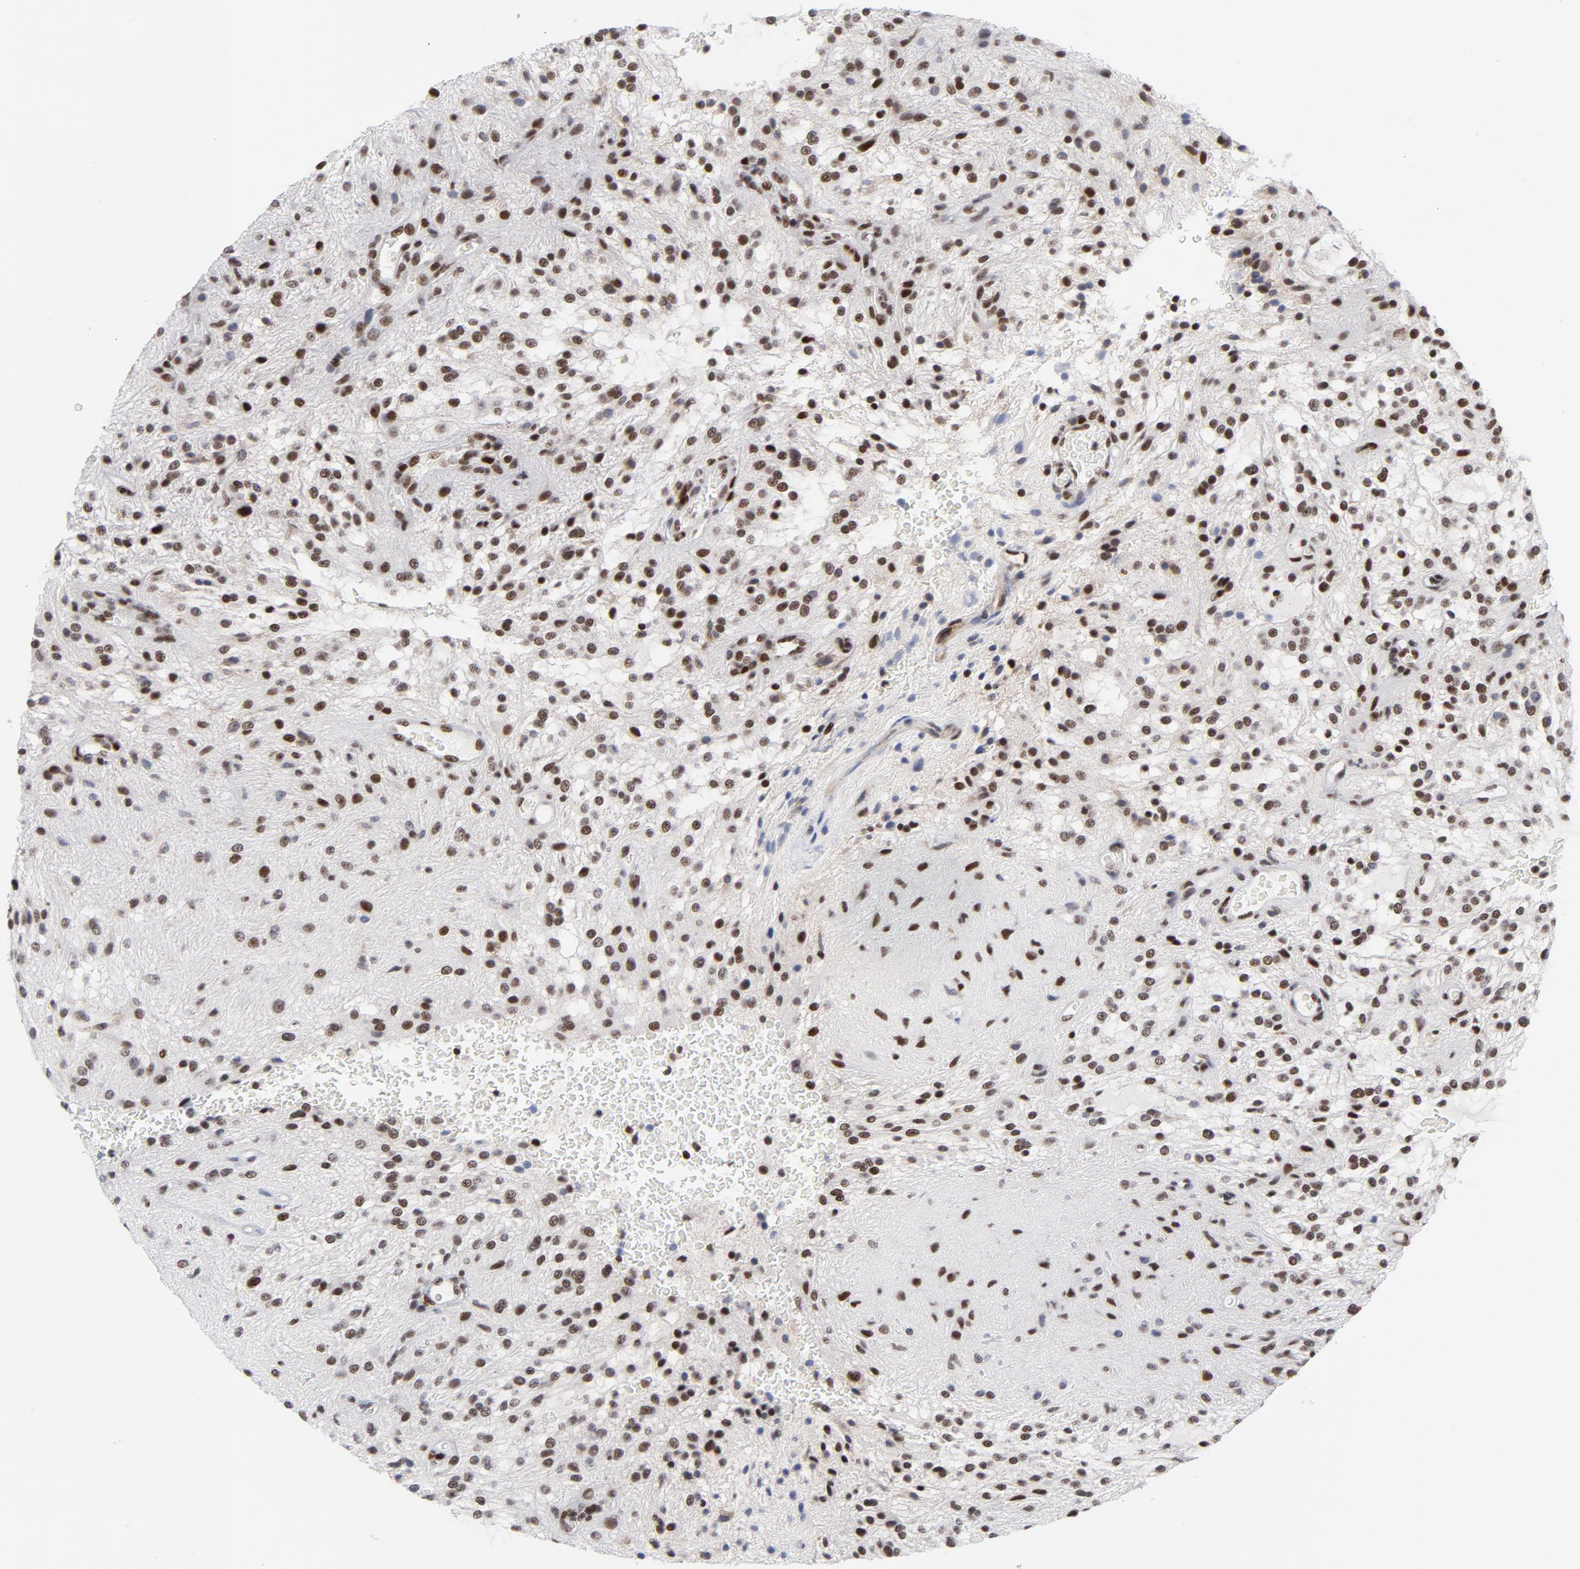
{"staining": {"intensity": "moderate", "quantity": "25%-75%", "location": "nuclear"}, "tissue": "glioma", "cell_type": "Tumor cells", "image_type": "cancer", "snomed": [{"axis": "morphology", "description": "Glioma, malignant, NOS"}, {"axis": "topography", "description": "Cerebellum"}], "caption": "IHC photomicrograph of glioma stained for a protein (brown), which demonstrates medium levels of moderate nuclear staining in about 25%-75% of tumor cells.", "gene": "RFC4", "patient": {"sex": "female", "age": 10}}